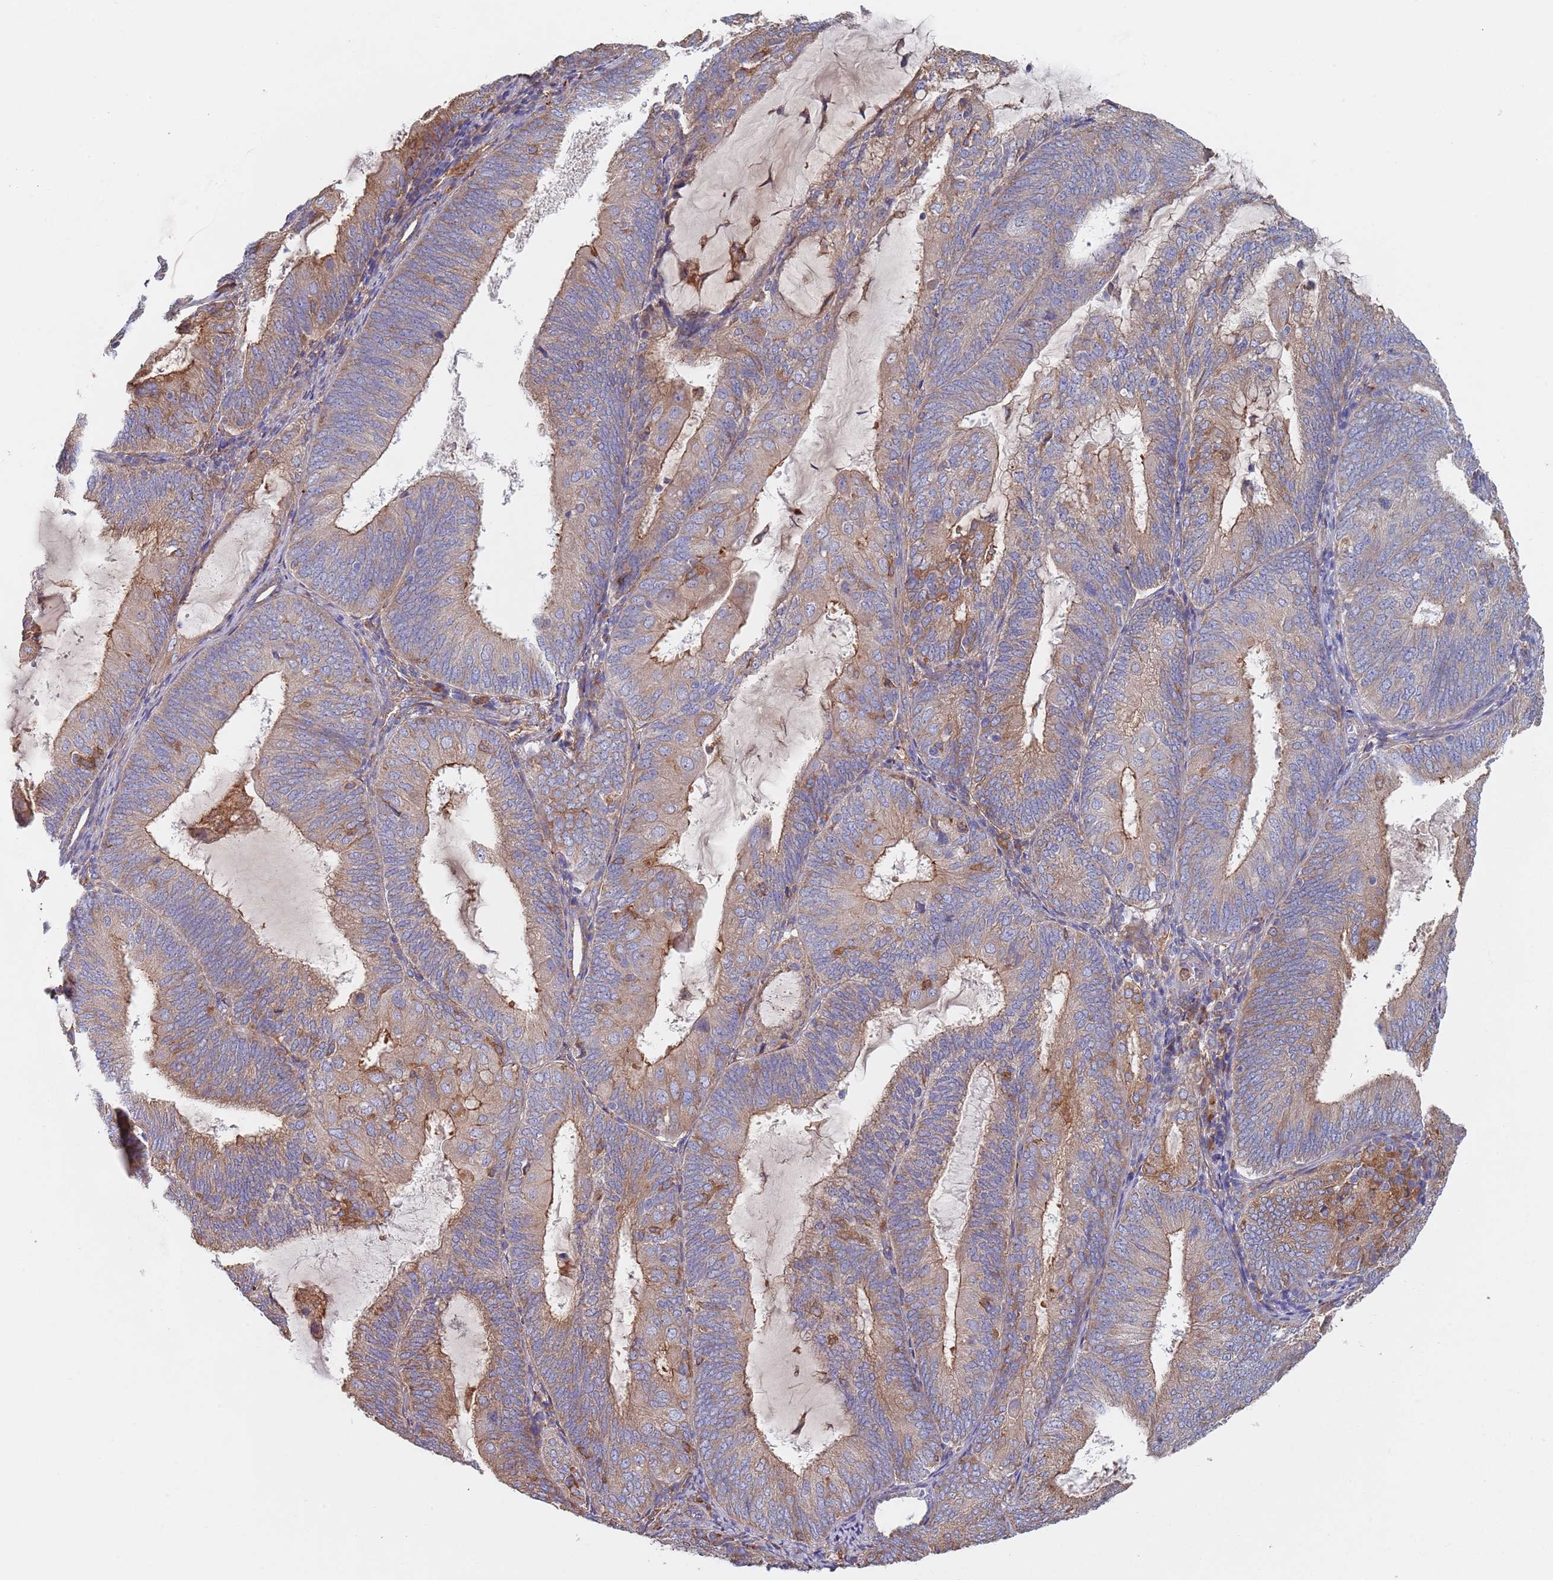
{"staining": {"intensity": "moderate", "quantity": "25%-75%", "location": "cytoplasmic/membranous"}, "tissue": "endometrial cancer", "cell_type": "Tumor cells", "image_type": "cancer", "snomed": [{"axis": "morphology", "description": "Adenocarcinoma, NOS"}, {"axis": "topography", "description": "Endometrium"}], "caption": "Immunohistochemical staining of human endometrial cancer (adenocarcinoma) demonstrates medium levels of moderate cytoplasmic/membranous expression in about 25%-75% of tumor cells.", "gene": "DCUN1D3", "patient": {"sex": "female", "age": 81}}